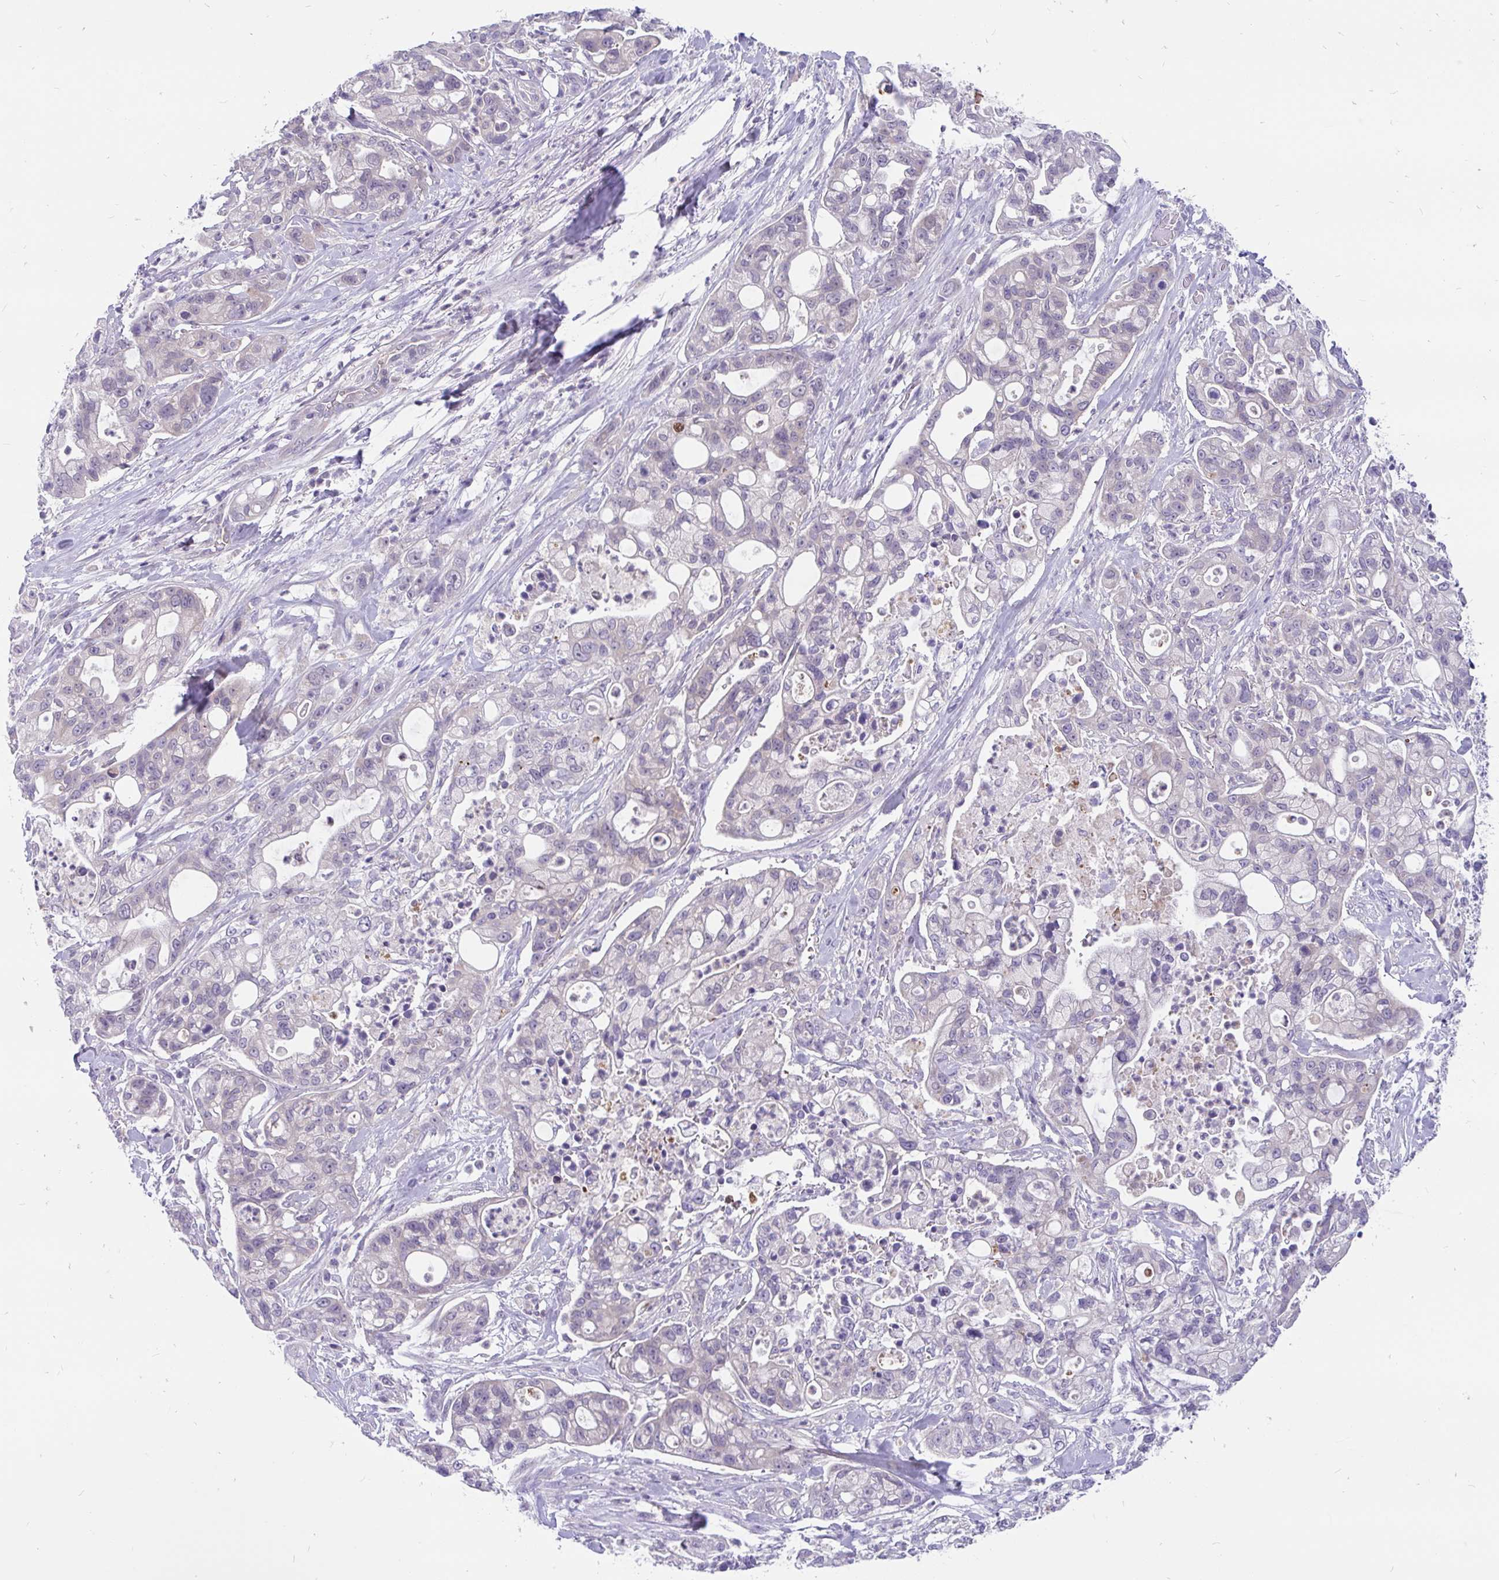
{"staining": {"intensity": "negative", "quantity": "none", "location": "none"}, "tissue": "pancreatic cancer", "cell_type": "Tumor cells", "image_type": "cancer", "snomed": [{"axis": "morphology", "description": "Adenocarcinoma, NOS"}, {"axis": "topography", "description": "Pancreas"}], "caption": "This is a micrograph of immunohistochemistry (IHC) staining of pancreatic cancer, which shows no expression in tumor cells.", "gene": "KIAA2013", "patient": {"sex": "female", "age": 69}}